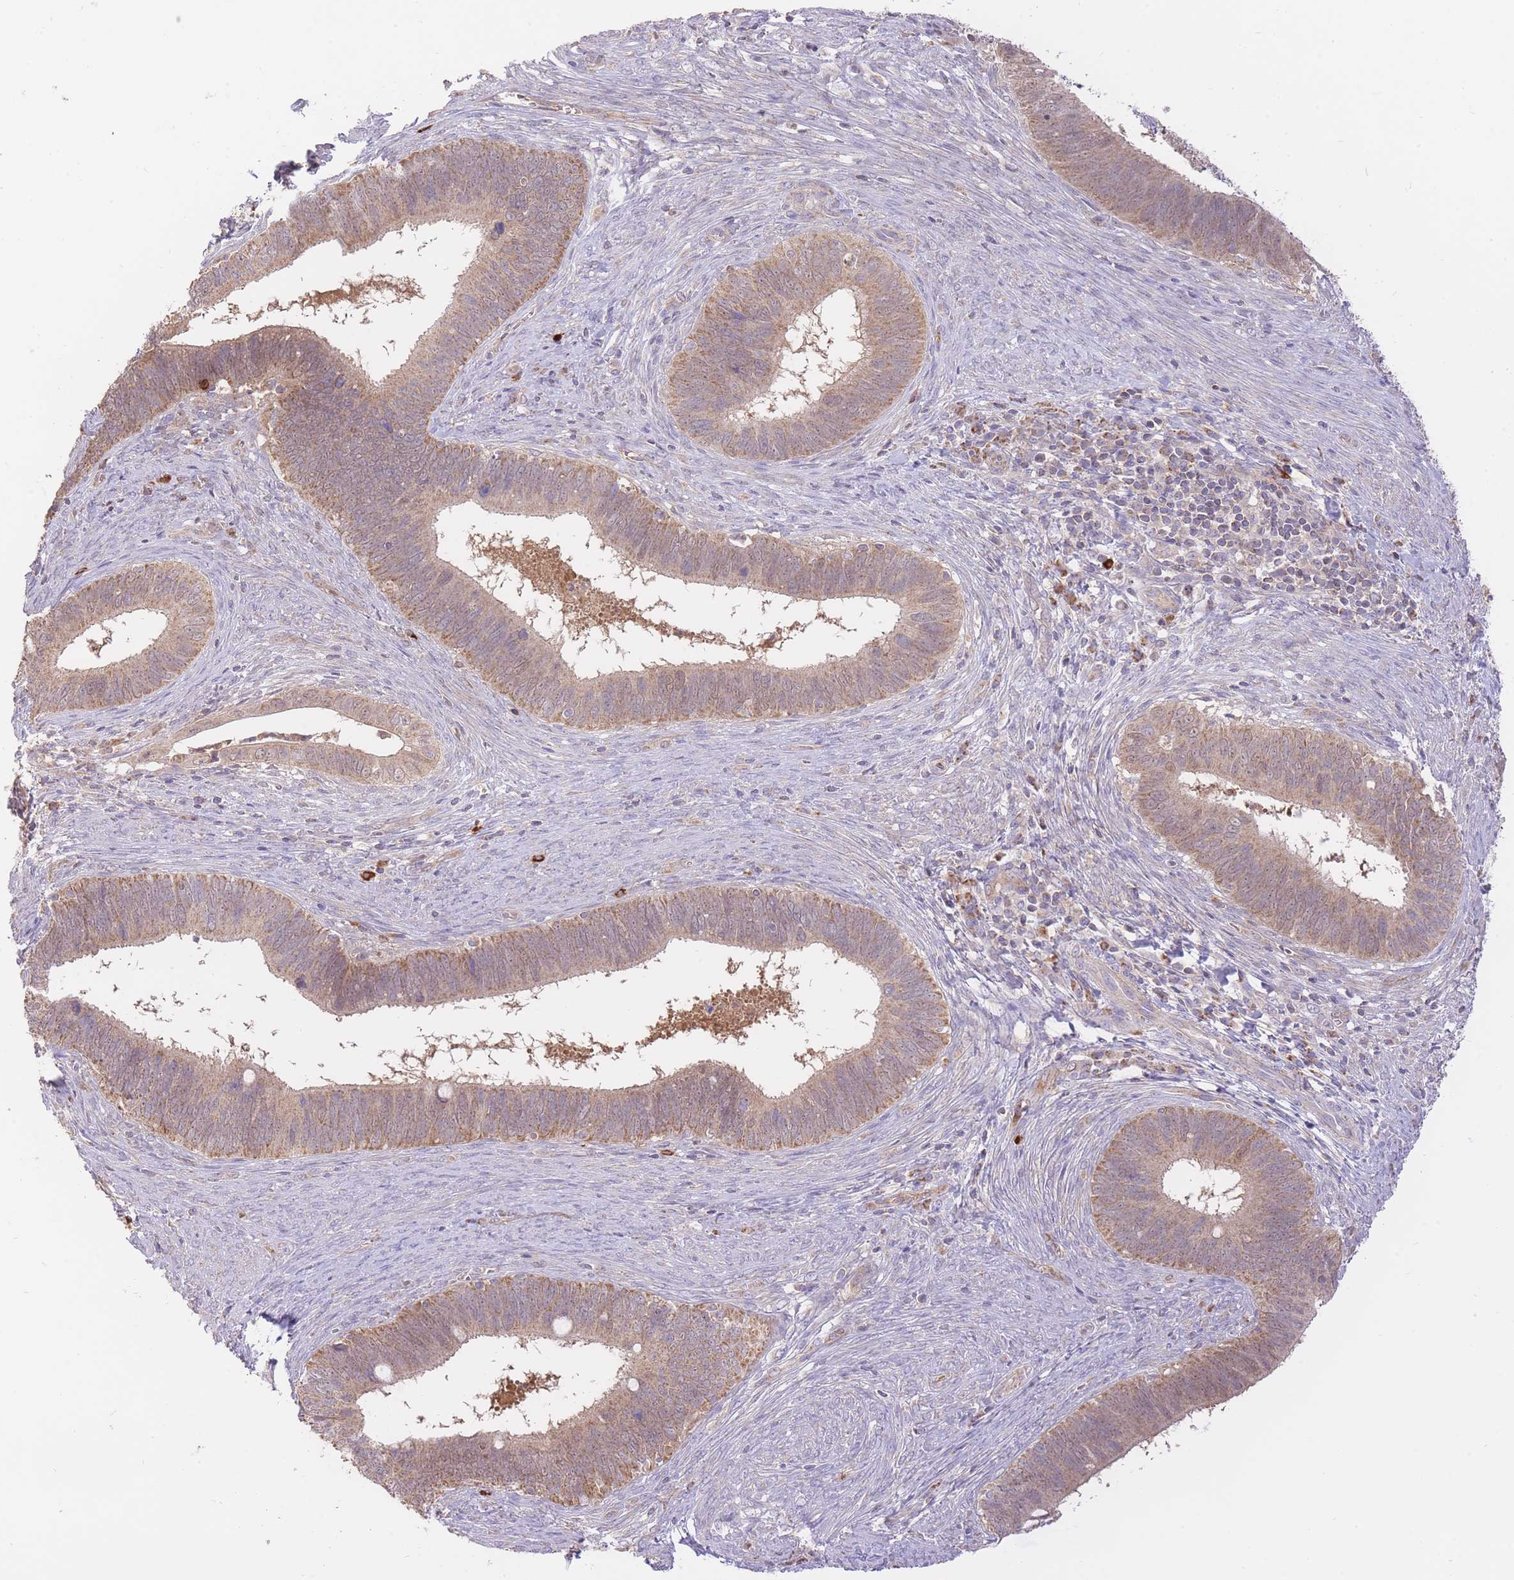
{"staining": {"intensity": "moderate", "quantity": ">75%", "location": "cytoplasmic/membranous"}, "tissue": "cervical cancer", "cell_type": "Tumor cells", "image_type": "cancer", "snomed": [{"axis": "morphology", "description": "Adenocarcinoma, NOS"}, {"axis": "topography", "description": "Cervix"}], "caption": "Moderate cytoplasmic/membranous expression for a protein is appreciated in about >75% of tumor cells of cervical cancer (adenocarcinoma) using IHC.", "gene": "PREP", "patient": {"sex": "female", "age": 42}}